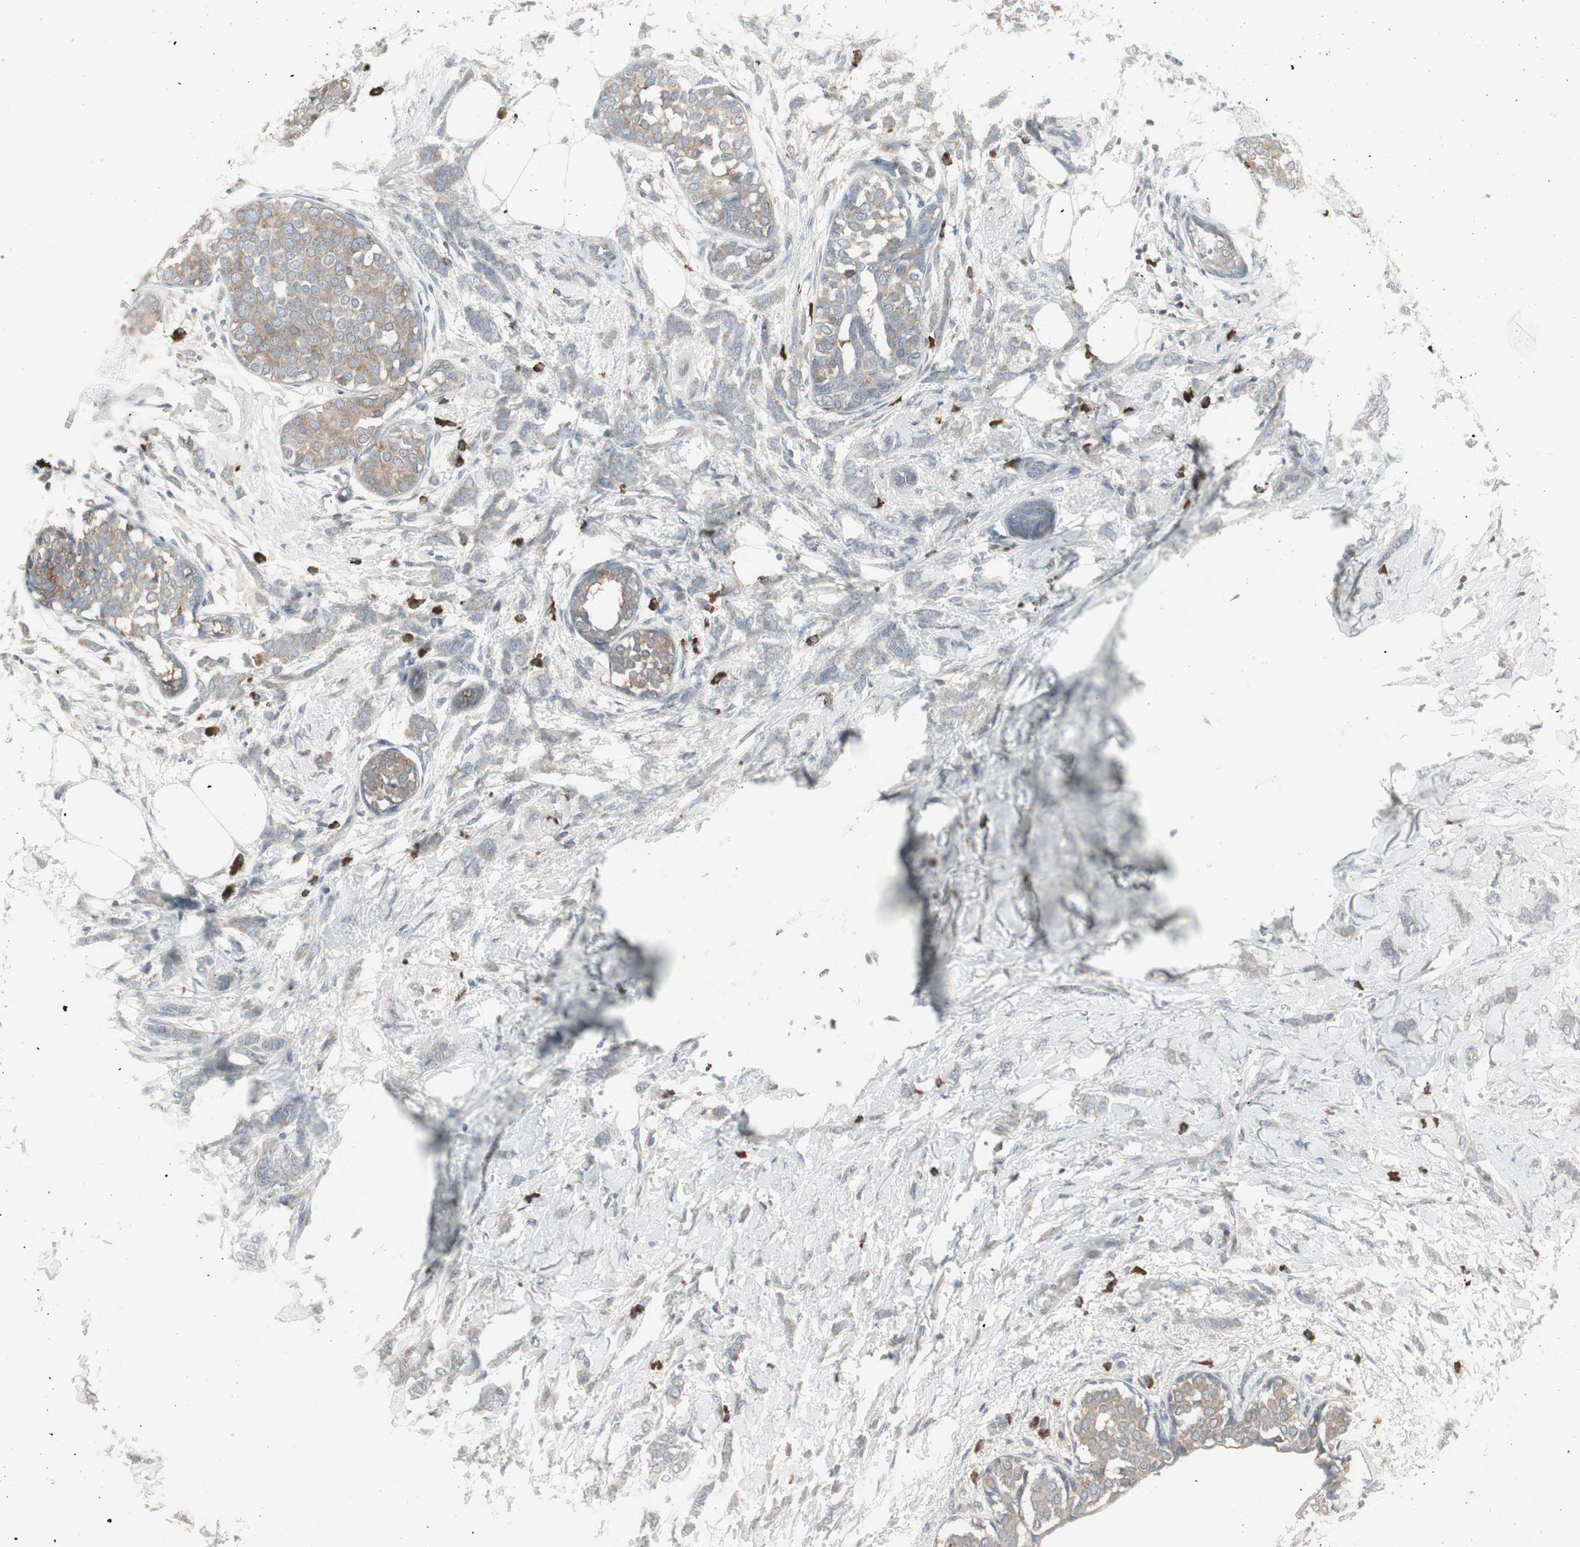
{"staining": {"intensity": "weak", "quantity": "<25%", "location": "cytoplasmic/membranous"}, "tissue": "breast cancer", "cell_type": "Tumor cells", "image_type": "cancer", "snomed": [{"axis": "morphology", "description": "Lobular carcinoma, in situ"}, {"axis": "morphology", "description": "Lobular carcinoma"}, {"axis": "topography", "description": "Breast"}], "caption": "IHC of human breast cancer exhibits no staining in tumor cells.", "gene": "ZSCAN32", "patient": {"sex": "female", "age": 41}}